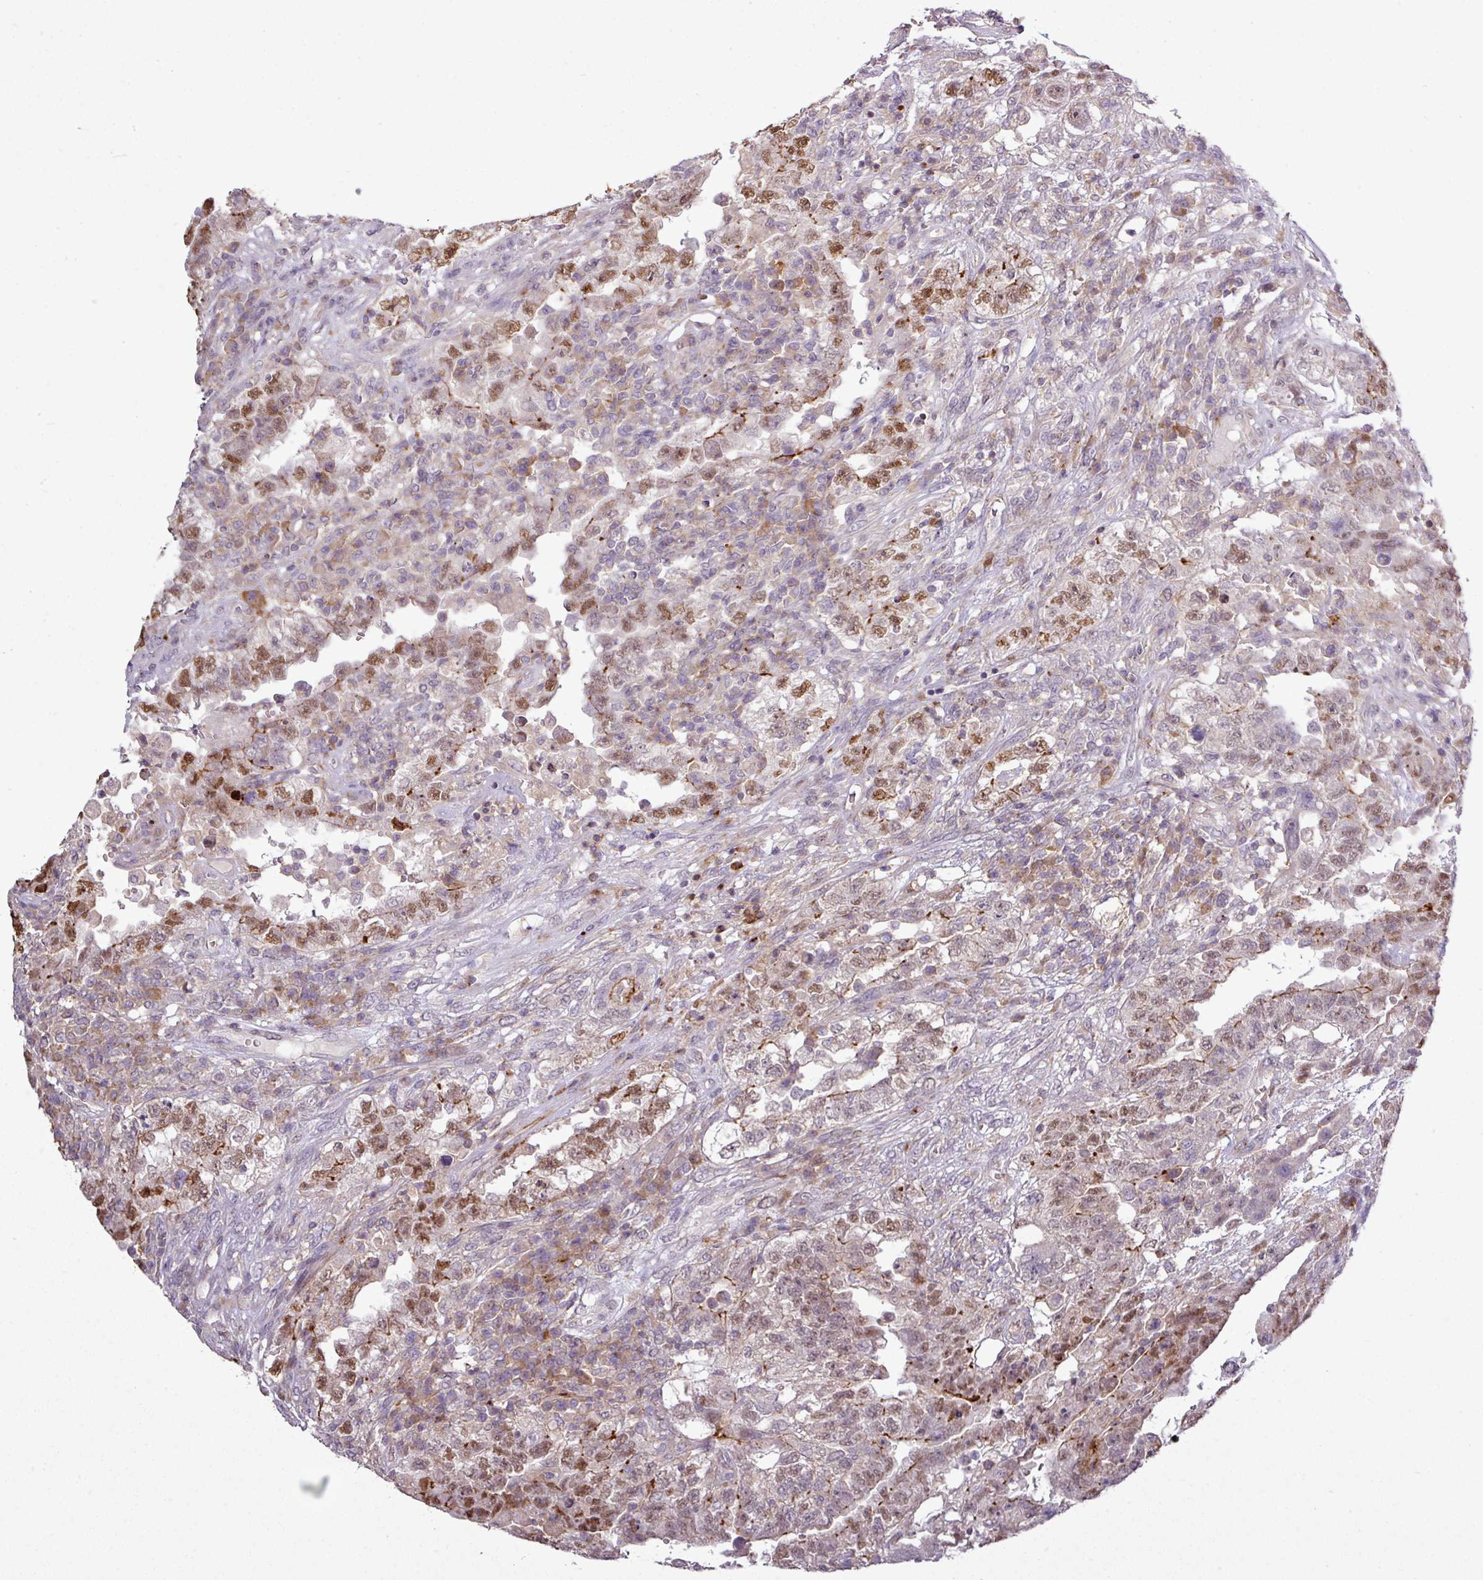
{"staining": {"intensity": "moderate", "quantity": "25%-75%", "location": "nuclear"}, "tissue": "testis cancer", "cell_type": "Tumor cells", "image_type": "cancer", "snomed": [{"axis": "morphology", "description": "Carcinoma, Embryonal, NOS"}, {"axis": "topography", "description": "Testis"}], "caption": "Immunohistochemical staining of human embryonal carcinoma (testis) displays moderate nuclear protein staining in approximately 25%-75% of tumor cells. The staining is performed using DAB (3,3'-diaminobenzidine) brown chromogen to label protein expression. The nuclei are counter-stained blue using hematoxylin.", "gene": "TPRA1", "patient": {"sex": "male", "age": 26}}